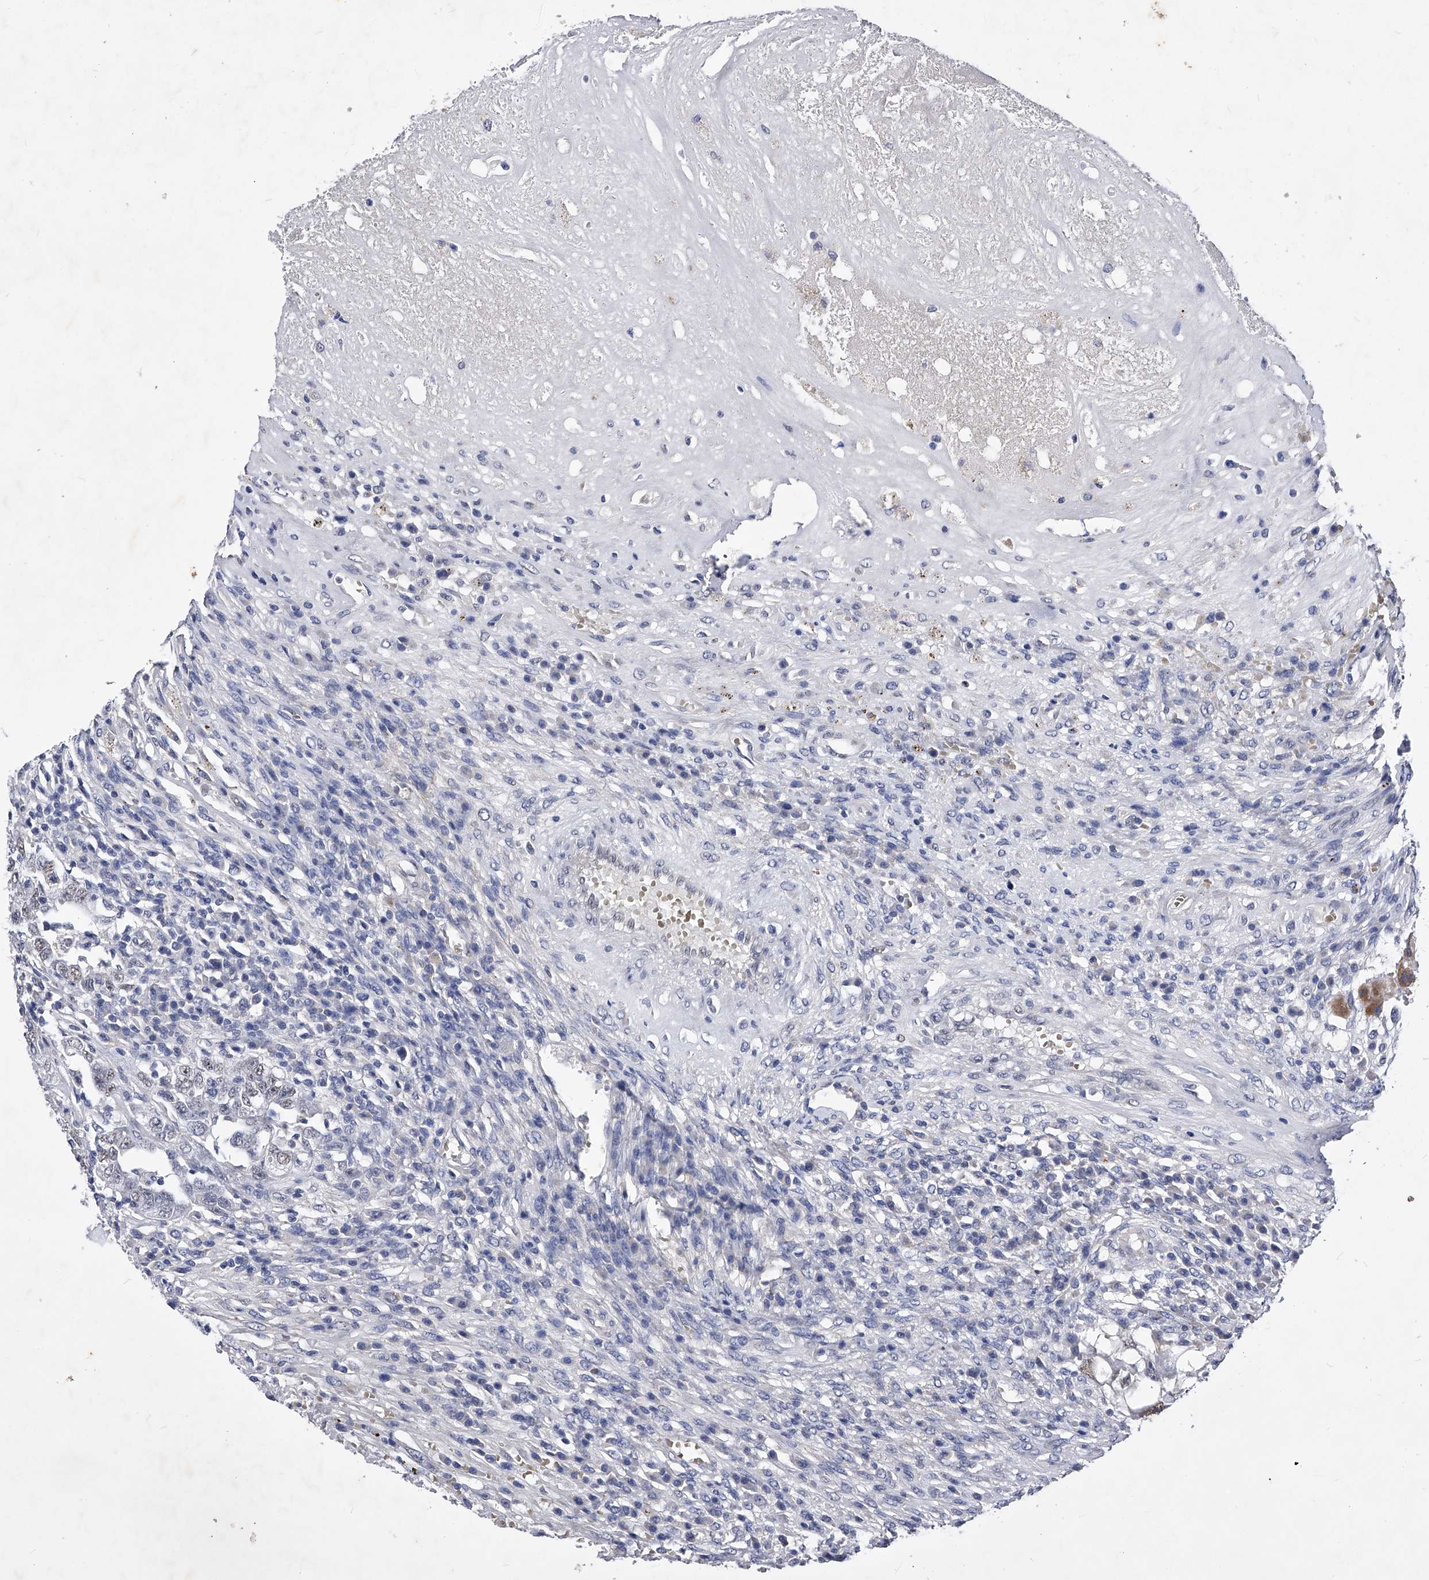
{"staining": {"intensity": "weak", "quantity": "<25%", "location": "nuclear"}, "tissue": "testis cancer", "cell_type": "Tumor cells", "image_type": "cancer", "snomed": [{"axis": "morphology", "description": "Carcinoma, Embryonal, NOS"}, {"axis": "topography", "description": "Testis"}], "caption": "Embryonal carcinoma (testis) was stained to show a protein in brown. There is no significant positivity in tumor cells.", "gene": "ZNF529", "patient": {"sex": "male", "age": 26}}